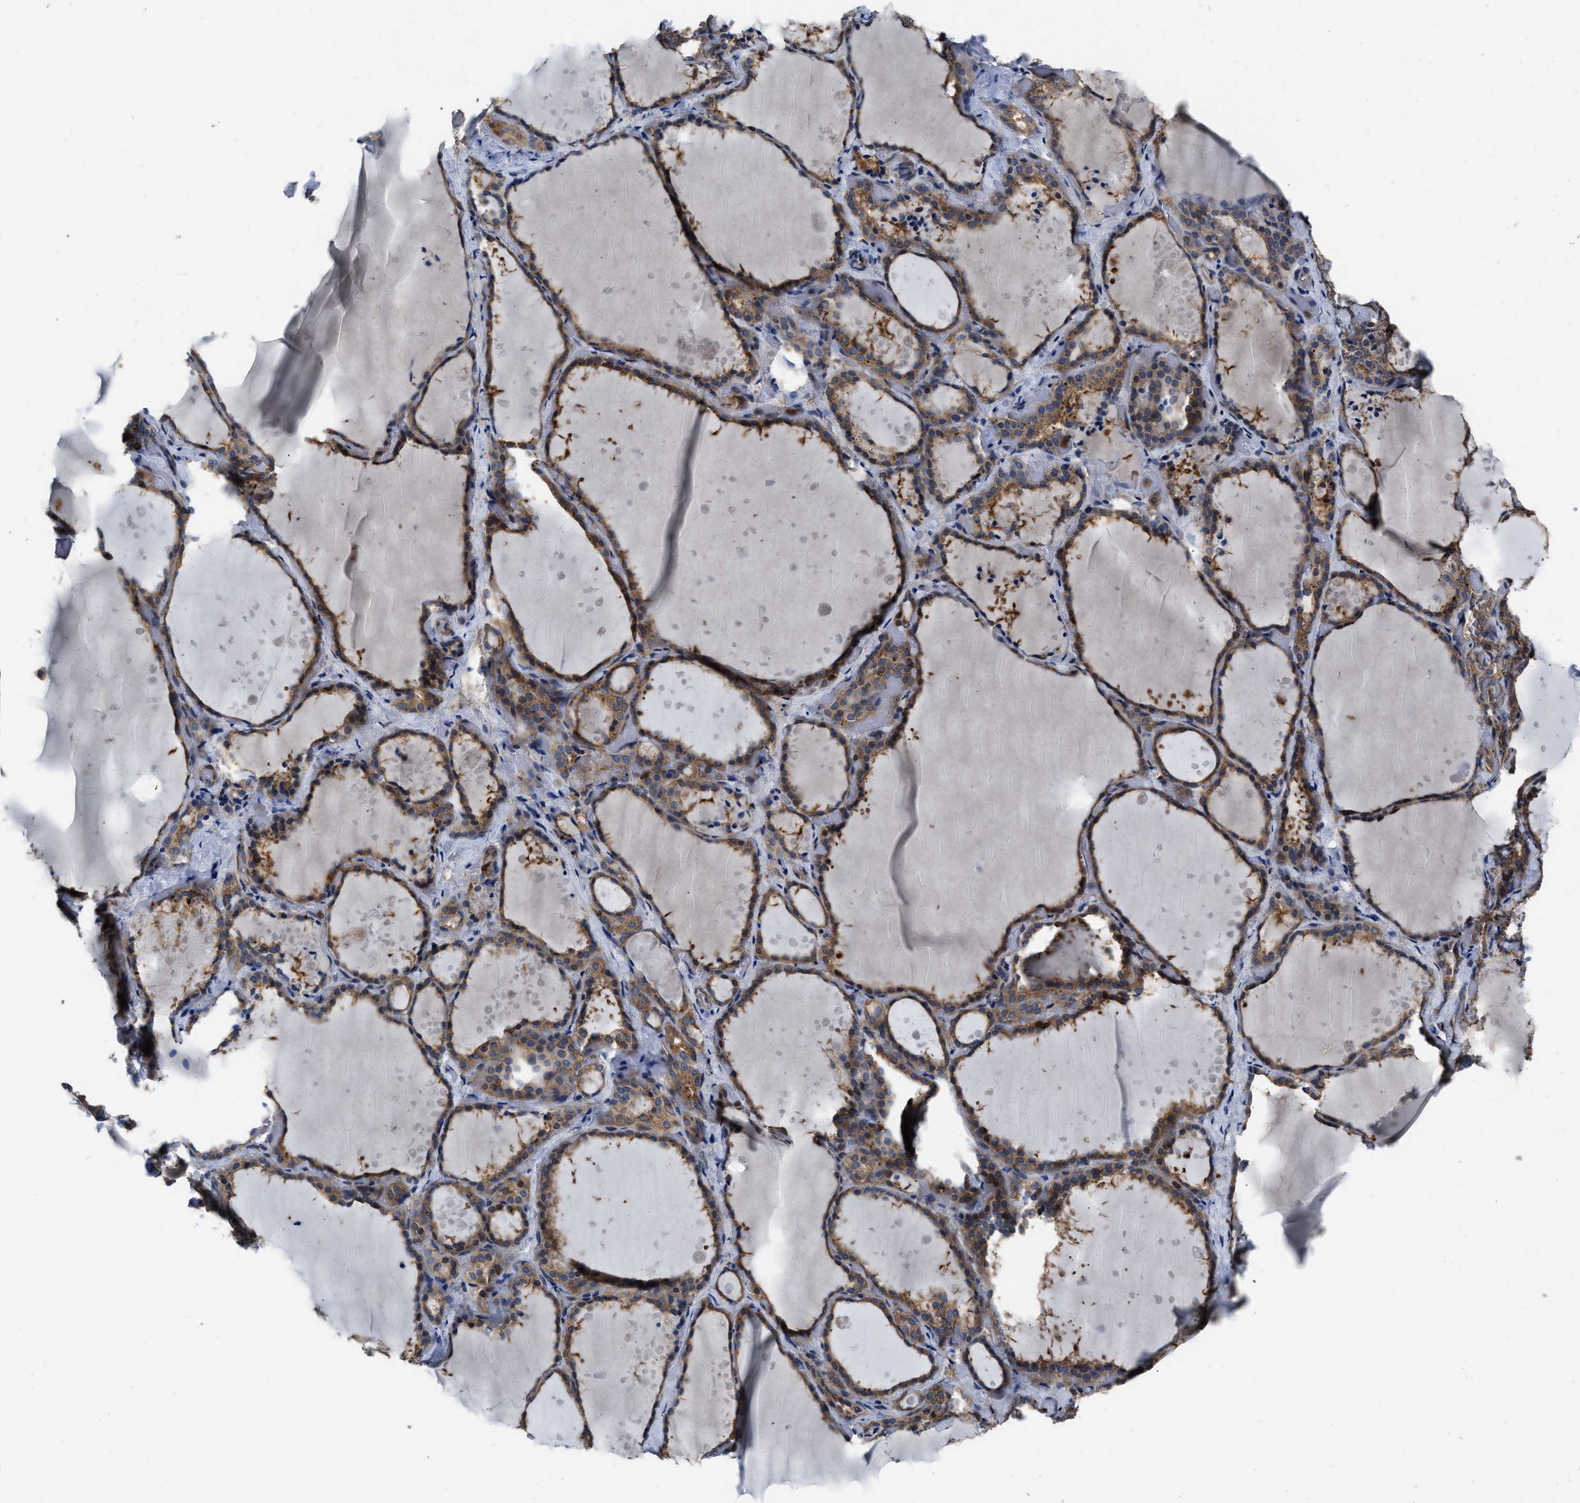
{"staining": {"intensity": "moderate", "quantity": "25%-75%", "location": "cytoplasmic/membranous"}, "tissue": "thyroid gland", "cell_type": "Glandular cells", "image_type": "normal", "snomed": [{"axis": "morphology", "description": "Normal tissue, NOS"}, {"axis": "topography", "description": "Thyroid gland"}], "caption": "Protein expression analysis of unremarkable thyroid gland exhibits moderate cytoplasmic/membranous expression in approximately 25%-75% of glandular cells.", "gene": "YARS1", "patient": {"sex": "female", "age": 44}}